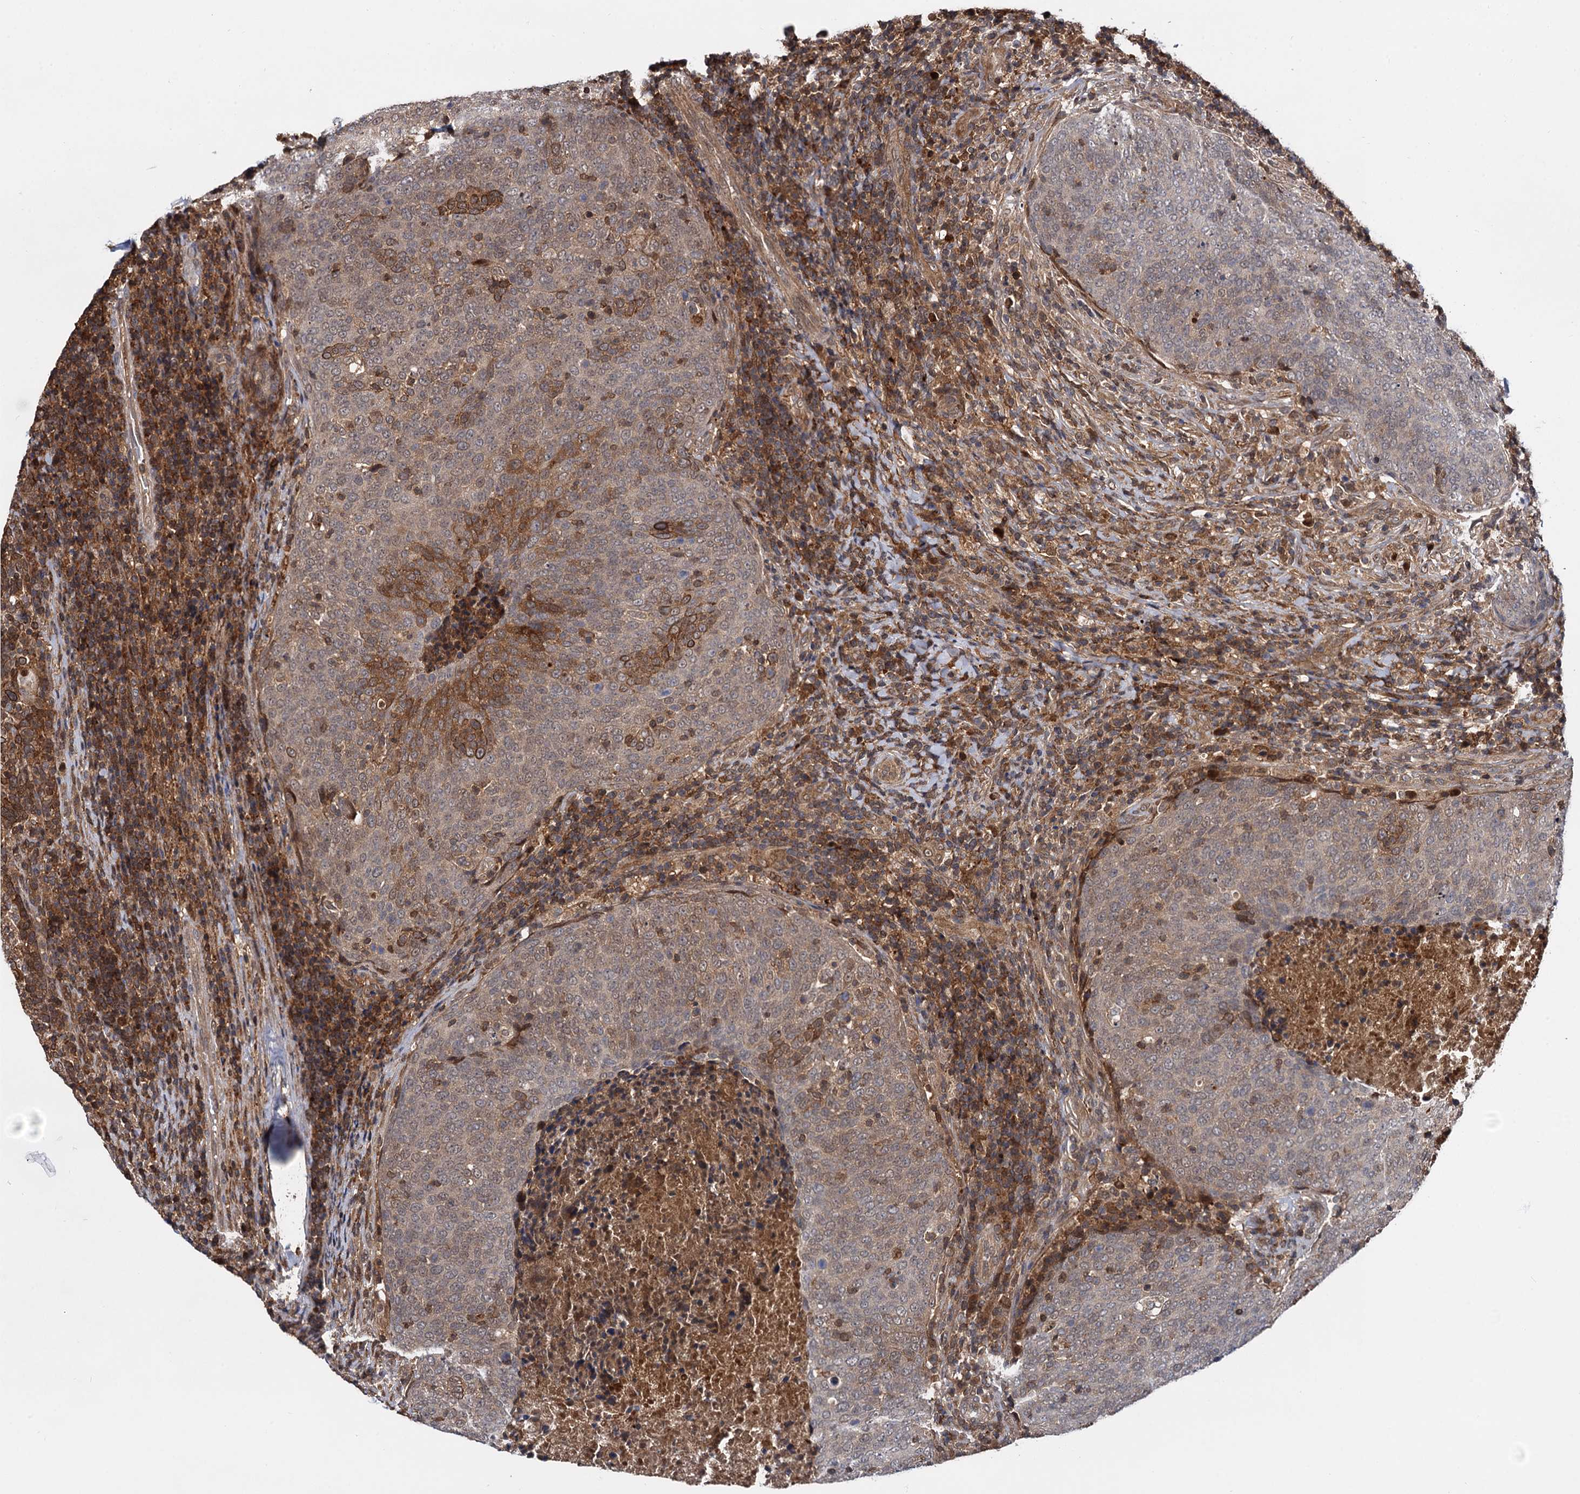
{"staining": {"intensity": "moderate", "quantity": "25%-75%", "location": "cytoplasmic/membranous"}, "tissue": "head and neck cancer", "cell_type": "Tumor cells", "image_type": "cancer", "snomed": [{"axis": "morphology", "description": "Squamous cell carcinoma, NOS"}, {"axis": "morphology", "description": "Squamous cell carcinoma, metastatic, NOS"}, {"axis": "topography", "description": "Lymph node"}, {"axis": "topography", "description": "Head-Neck"}], "caption": "DAB (3,3'-diaminobenzidine) immunohistochemical staining of human head and neck cancer exhibits moderate cytoplasmic/membranous protein expression in about 25%-75% of tumor cells.", "gene": "SELENOP", "patient": {"sex": "male", "age": 62}}